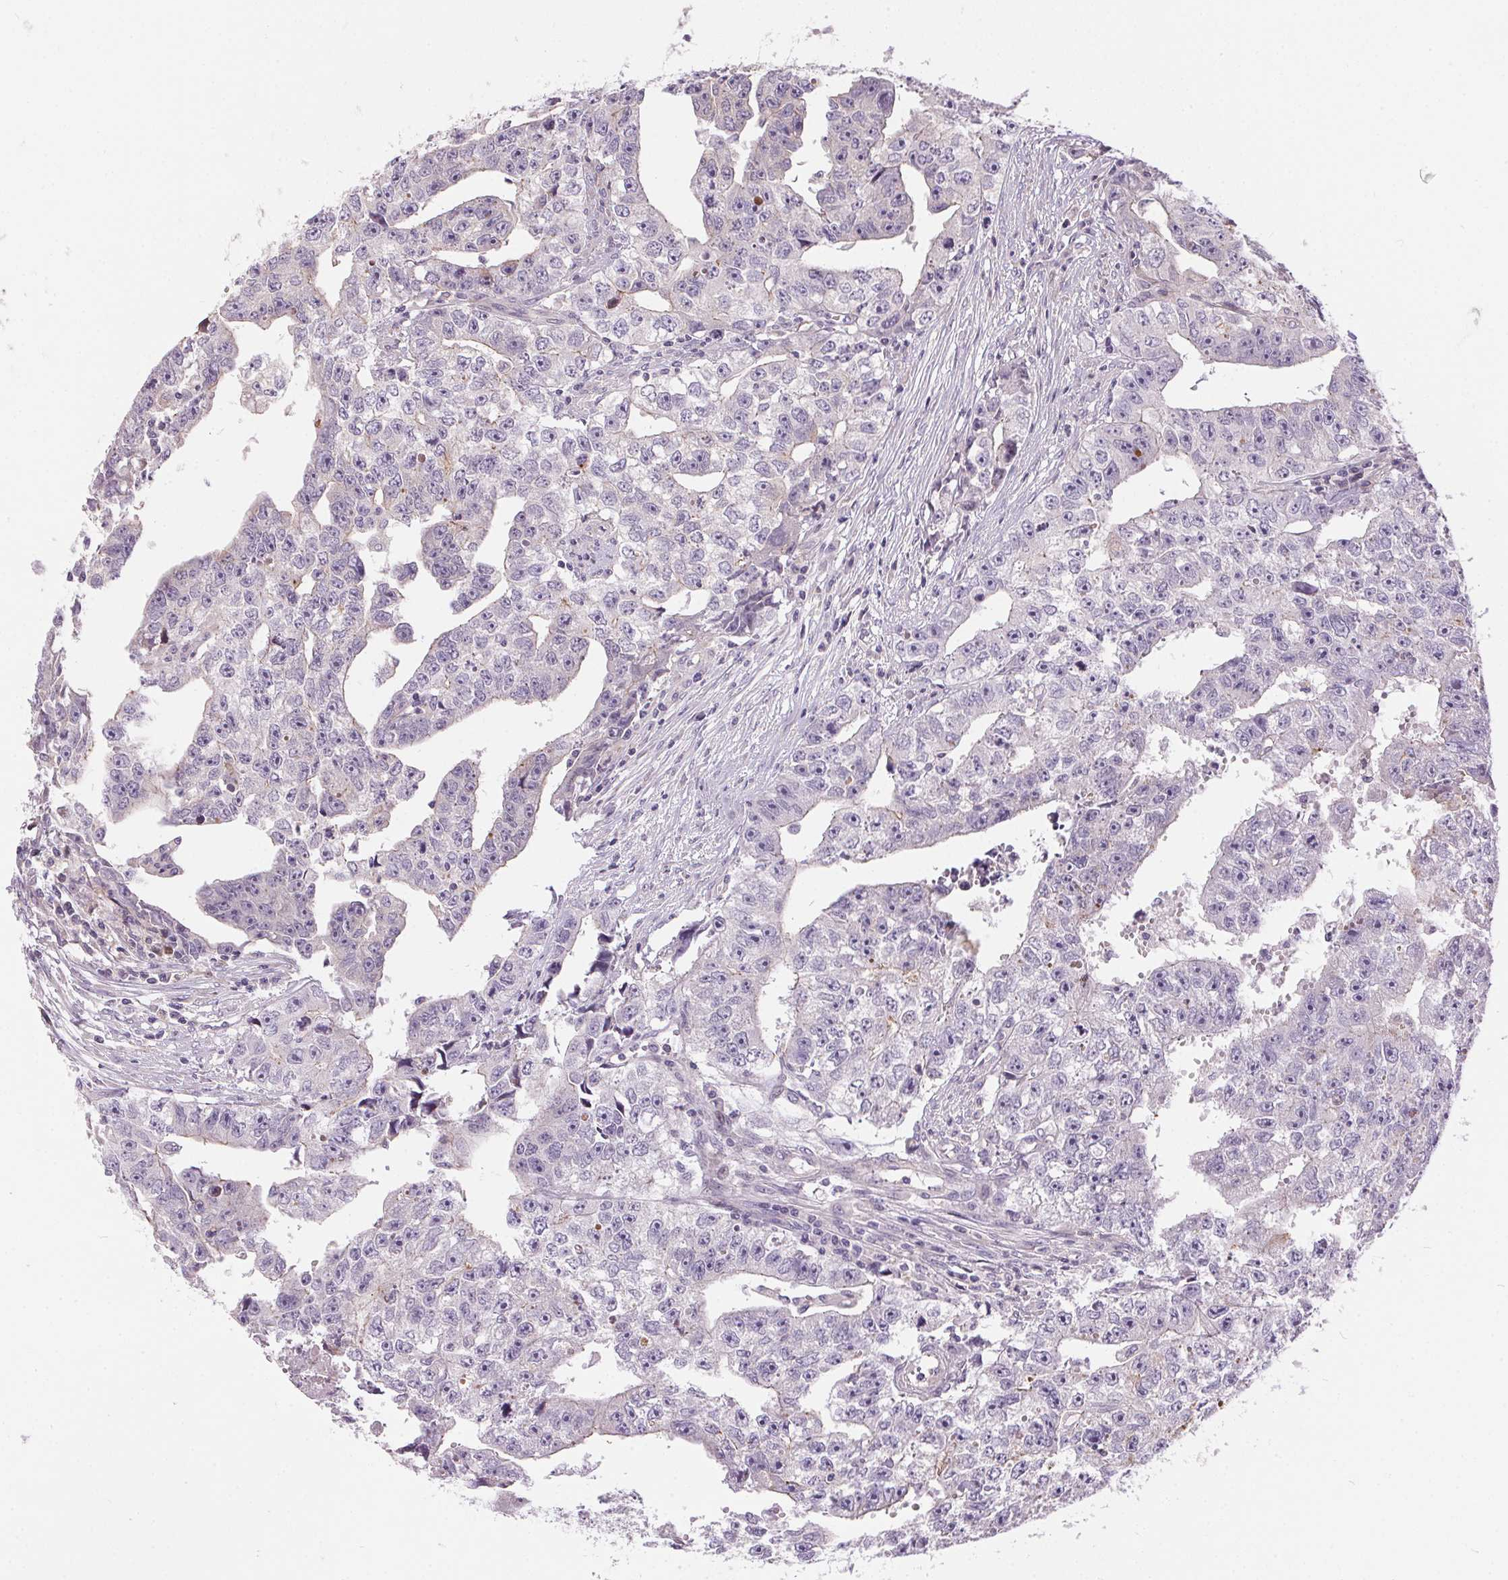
{"staining": {"intensity": "negative", "quantity": "none", "location": "none"}, "tissue": "testis cancer", "cell_type": "Tumor cells", "image_type": "cancer", "snomed": [{"axis": "morphology", "description": "Carcinoma, Embryonal, NOS"}, {"axis": "morphology", "description": "Teratoma, malignant, NOS"}, {"axis": "topography", "description": "Testis"}], "caption": "Immunohistochemistry image of neoplastic tissue: human embryonal carcinoma (testis) stained with DAB (3,3'-diaminobenzidine) demonstrates no significant protein expression in tumor cells.", "gene": "UNC13B", "patient": {"sex": "male", "age": 24}}